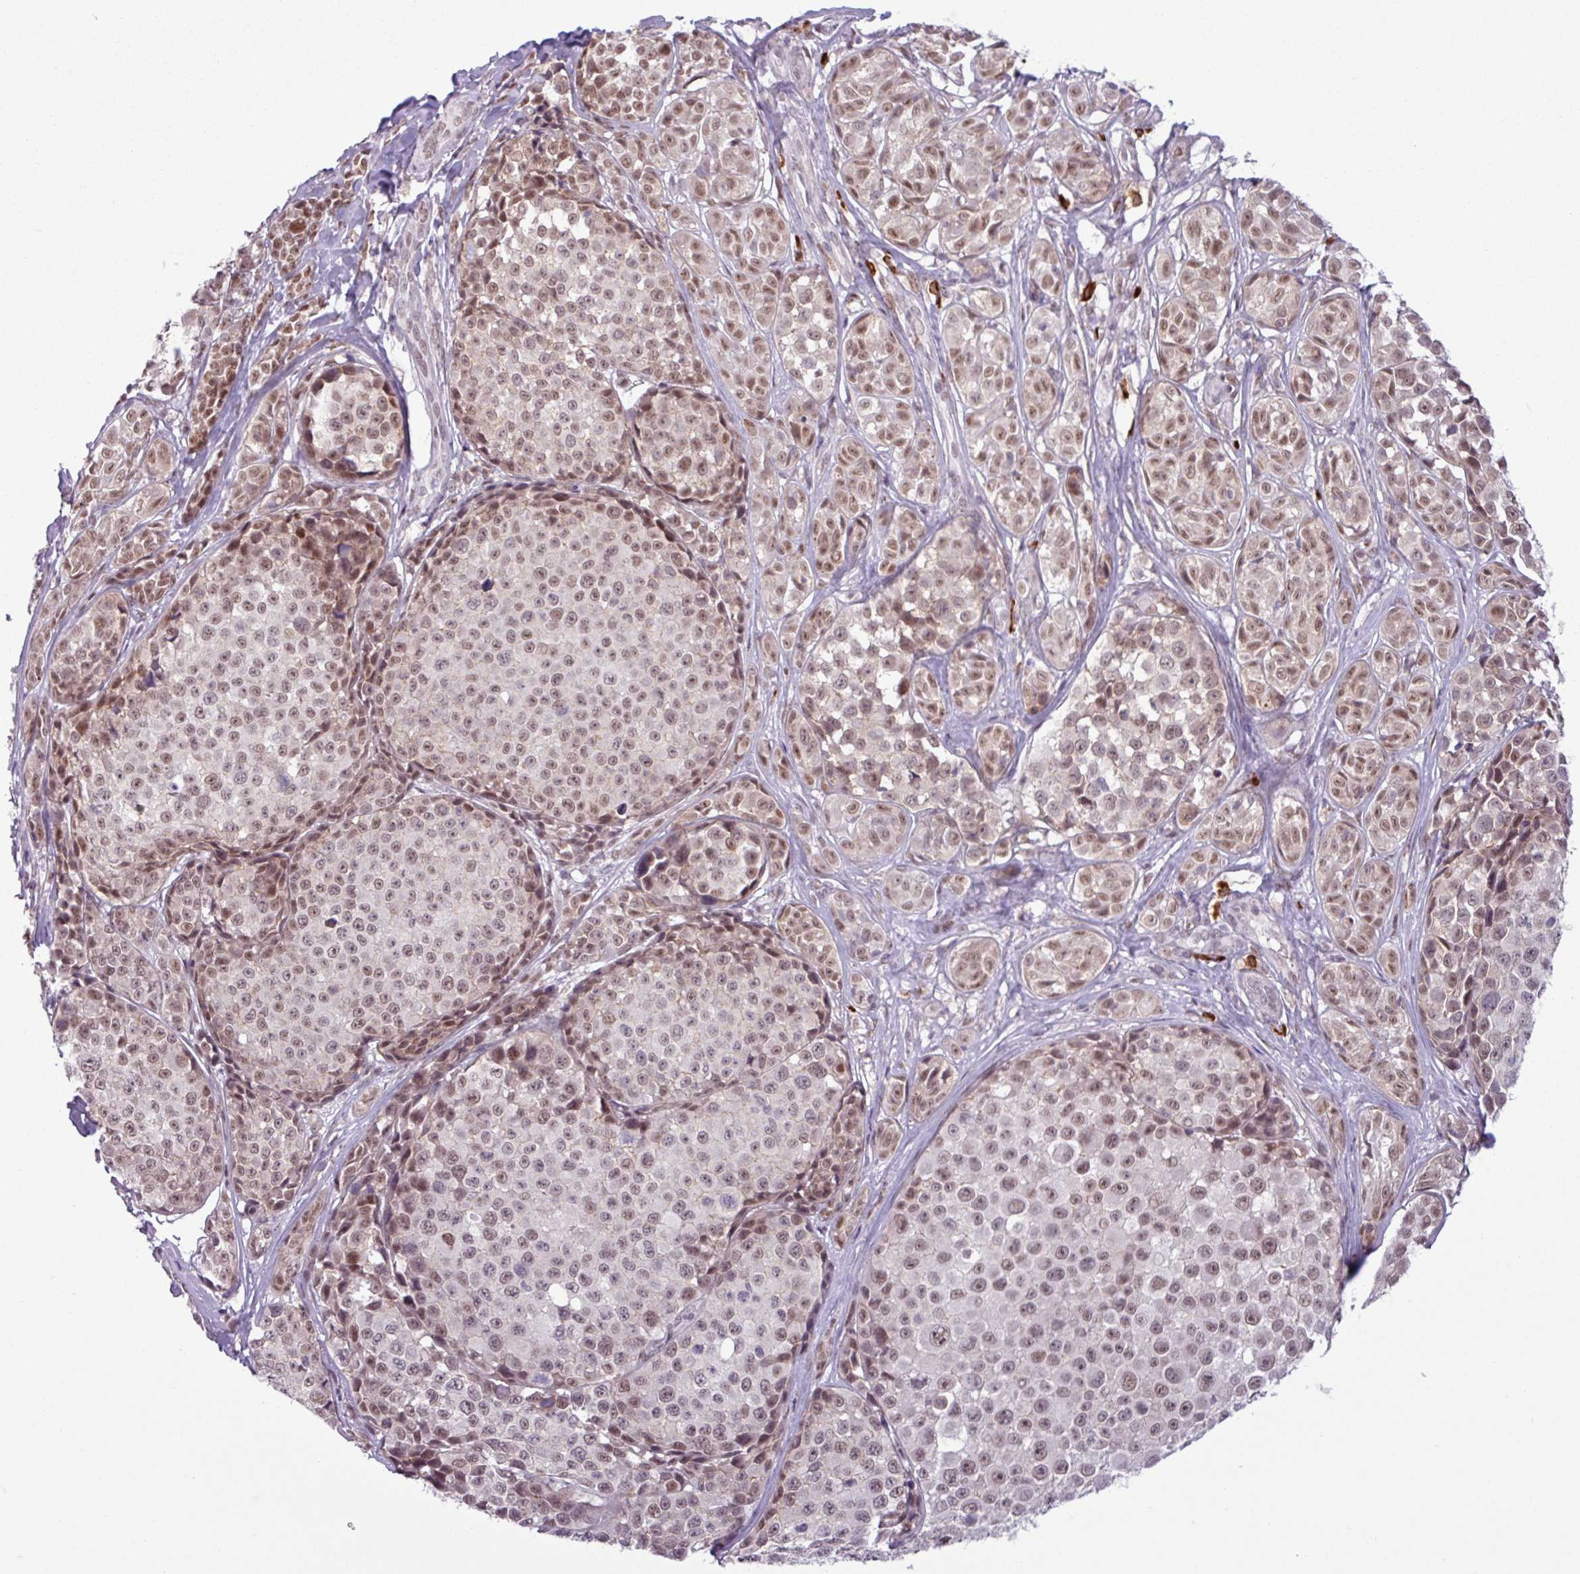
{"staining": {"intensity": "moderate", "quantity": ">75%", "location": "nuclear"}, "tissue": "melanoma", "cell_type": "Tumor cells", "image_type": "cancer", "snomed": [{"axis": "morphology", "description": "Malignant melanoma, NOS"}, {"axis": "topography", "description": "Skin"}], "caption": "Immunohistochemical staining of human melanoma exhibits moderate nuclear protein positivity in about >75% of tumor cells.", "gene": "NOTCH2", "patient": {"sex": "female", "age": 35}}